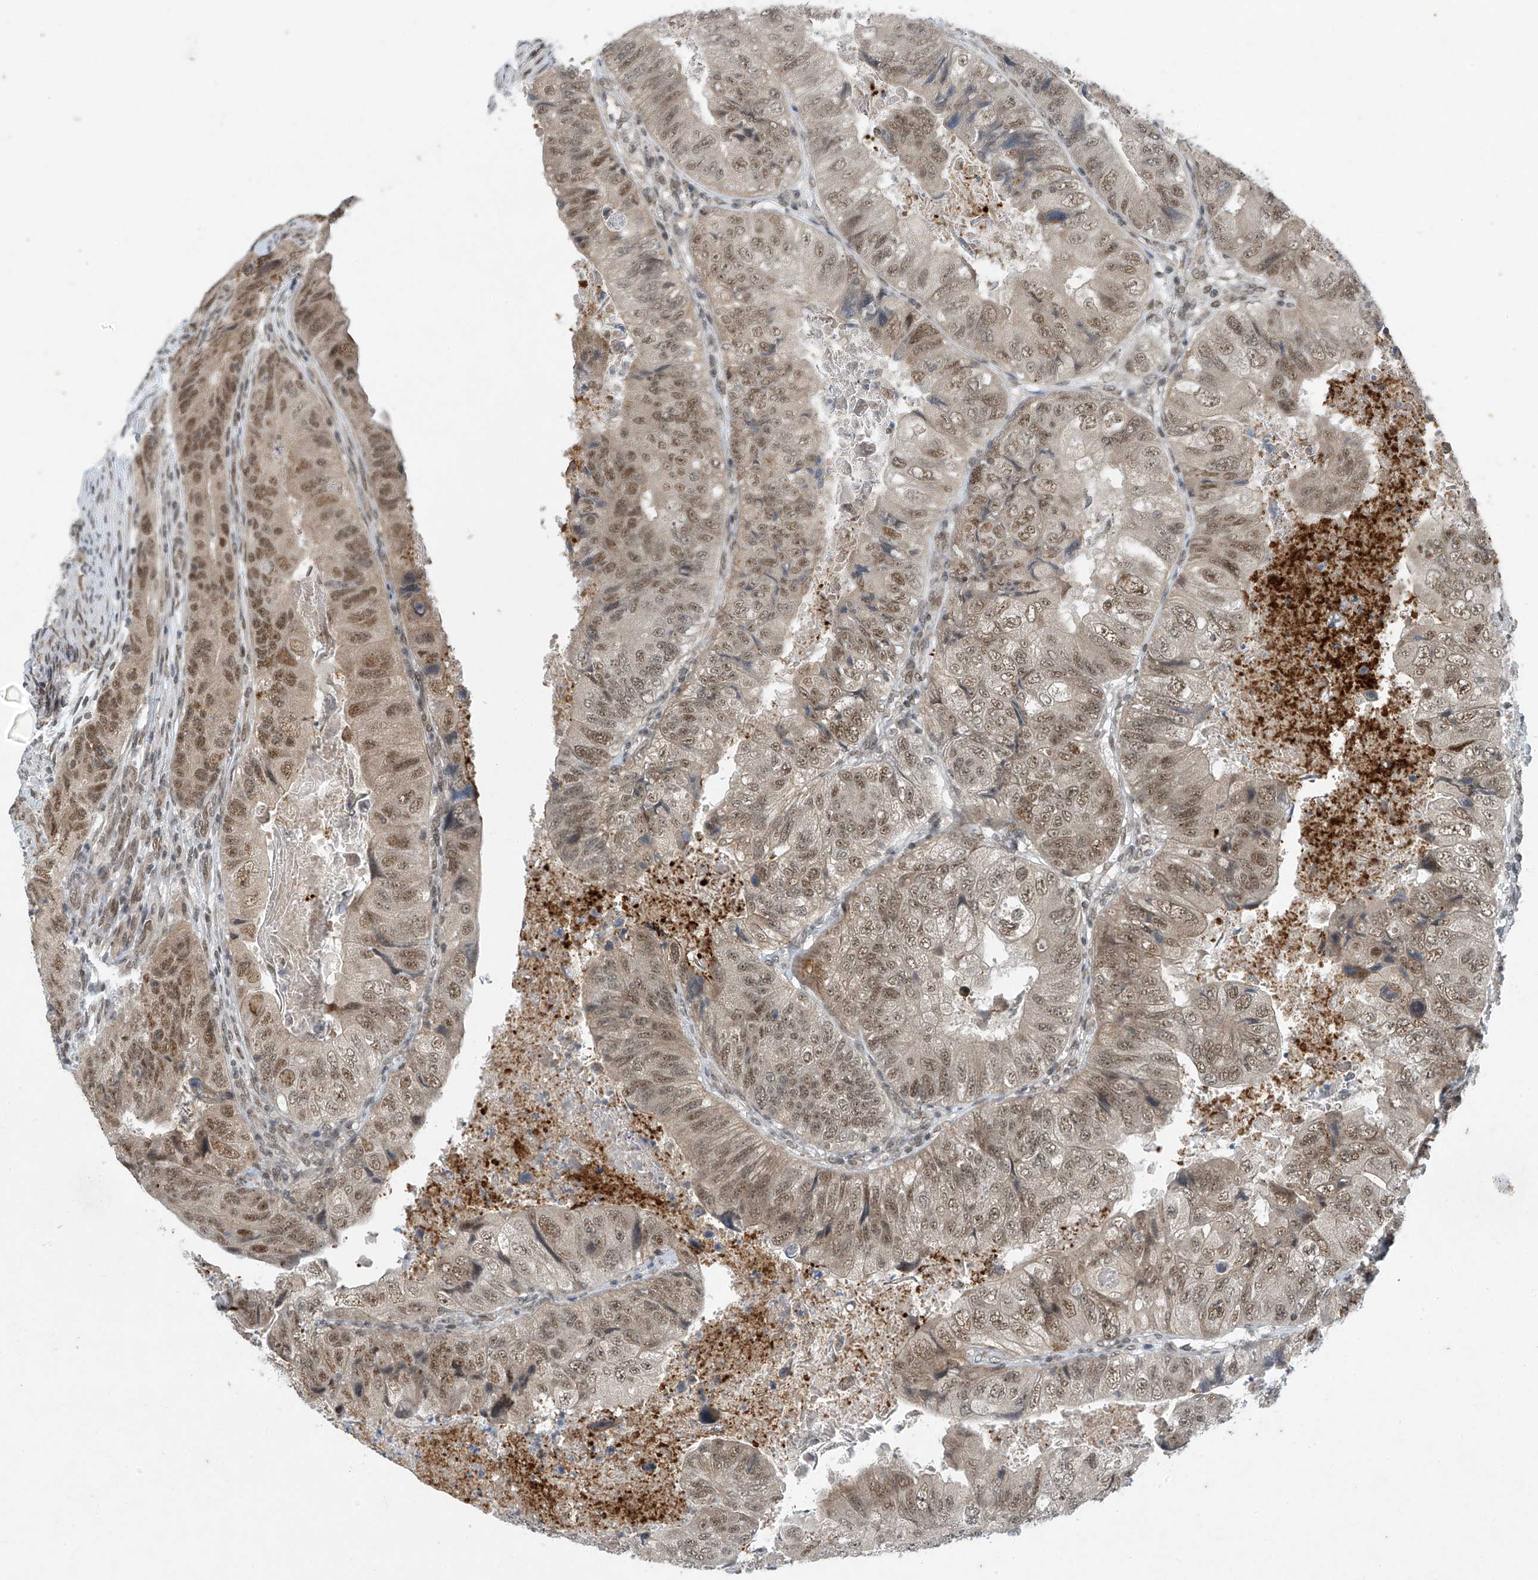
{"staining": {"intensity": "moderate", "quantity": ">75%", "location": "nuclear"}, "tissue": "colorectal cancer", "cell_type": "Tumor cells", "image_type": "cancer", "snomed": [{"axis": "morphology", "description": "Adenocarcinoma, NOS"}, {"axis": "topography", "description": "Rectum"}], "caption": "Colorectal adenocarcinoma was stained to show a protein in brown. There is medium levels of moderate nuclear staining in approximately >75% of tumor cells.", "gene": "TAF8", "patient": {"sex": "male", "age": 63}}